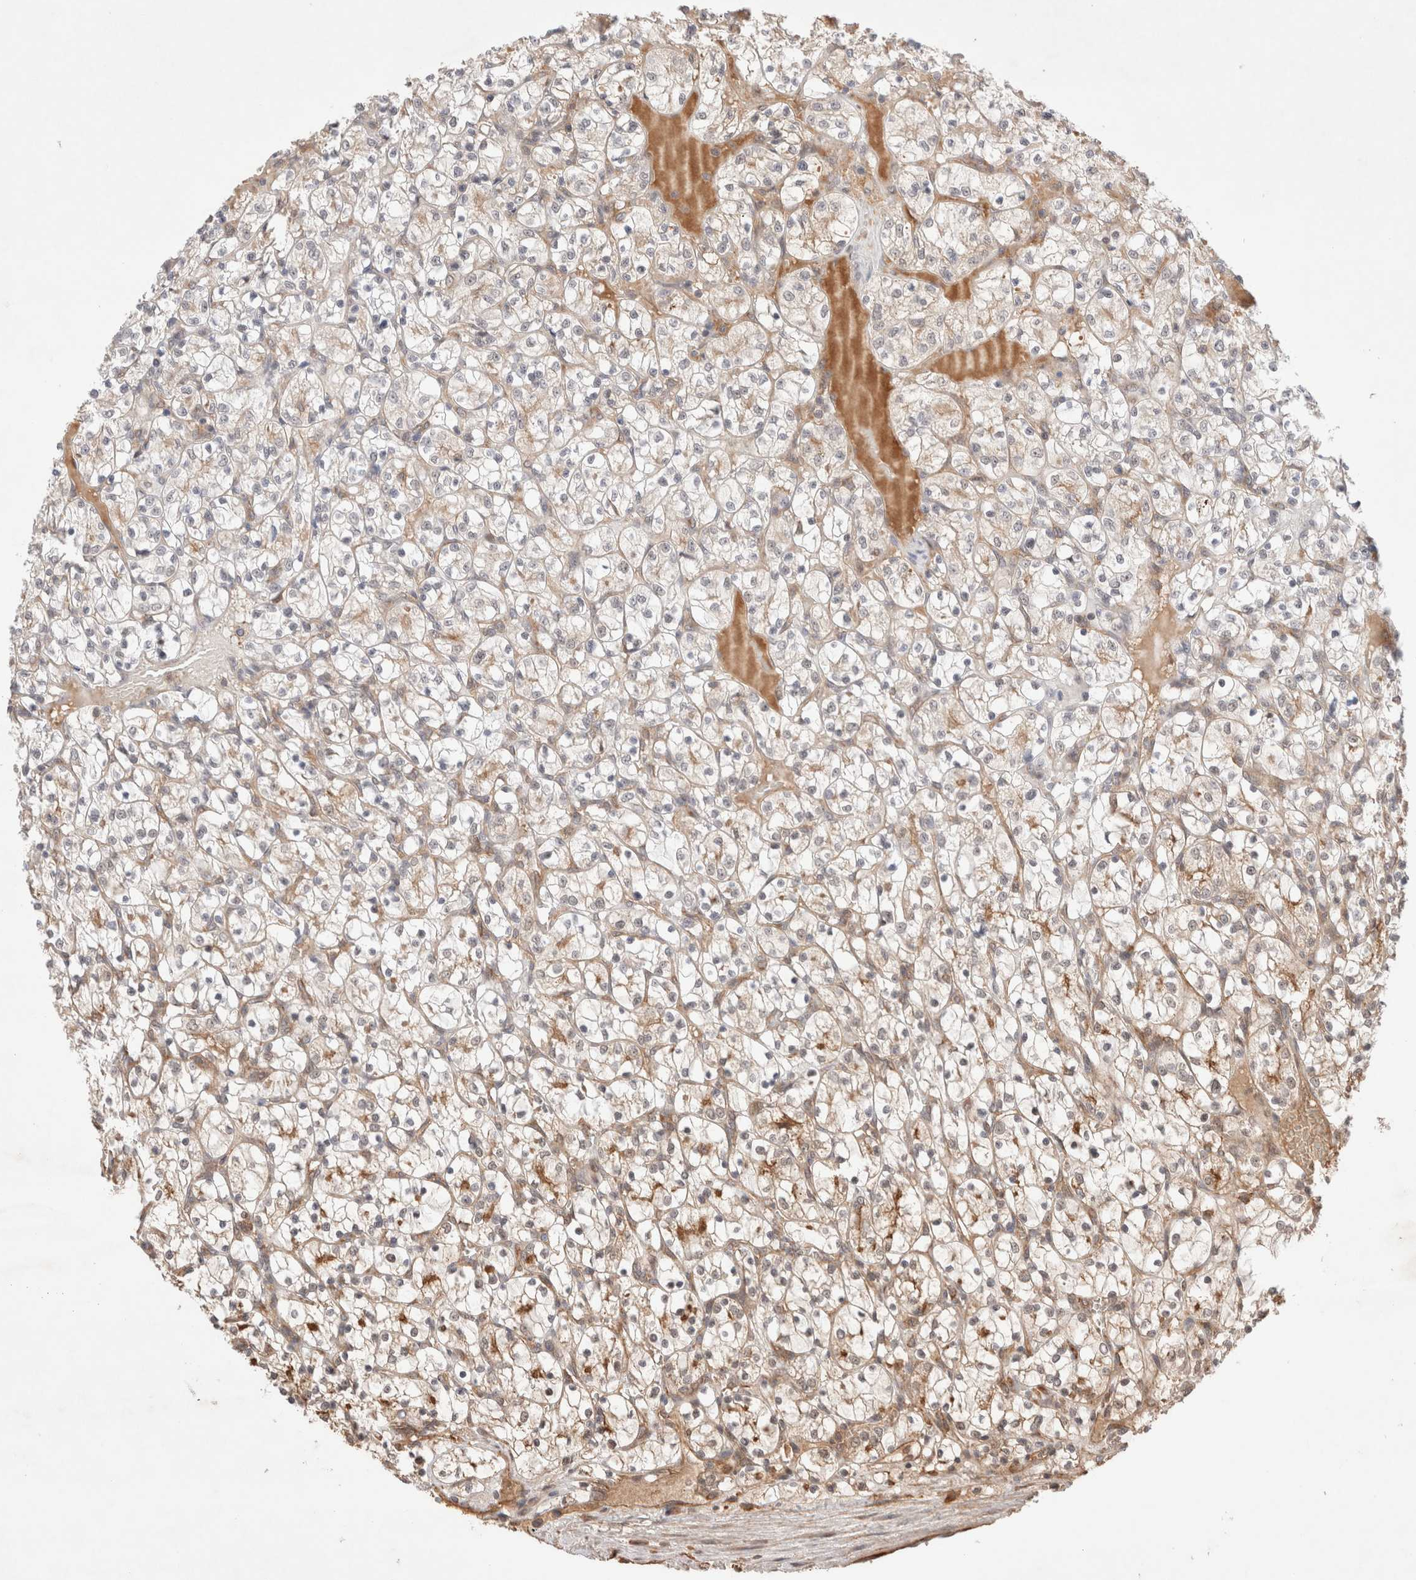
{"staining": {"intensity": "weak", "quantity": ">75%", "location": "cytoplasmic/membranous"}, "tissue": "renal cancer", "cell_type": "Tumor cells", "image_type": "cancer", "snomed": [{"axis": "morphology", "description": "Adenocarcinoma, NOS"}, {"axis": "topography", "description": "Kidney"}], "caption": "Brown immunohistochemical staining in renal cancer (adenocarcinoma) reveals weak cytoplasmic/membranous positivity in approximately >75% of tumor cells. (DAB IHC, brown staining for protein, blue staining for nuclei).", "gene": "SIKE1", "patient": {"sex": "female", "age": 69}}